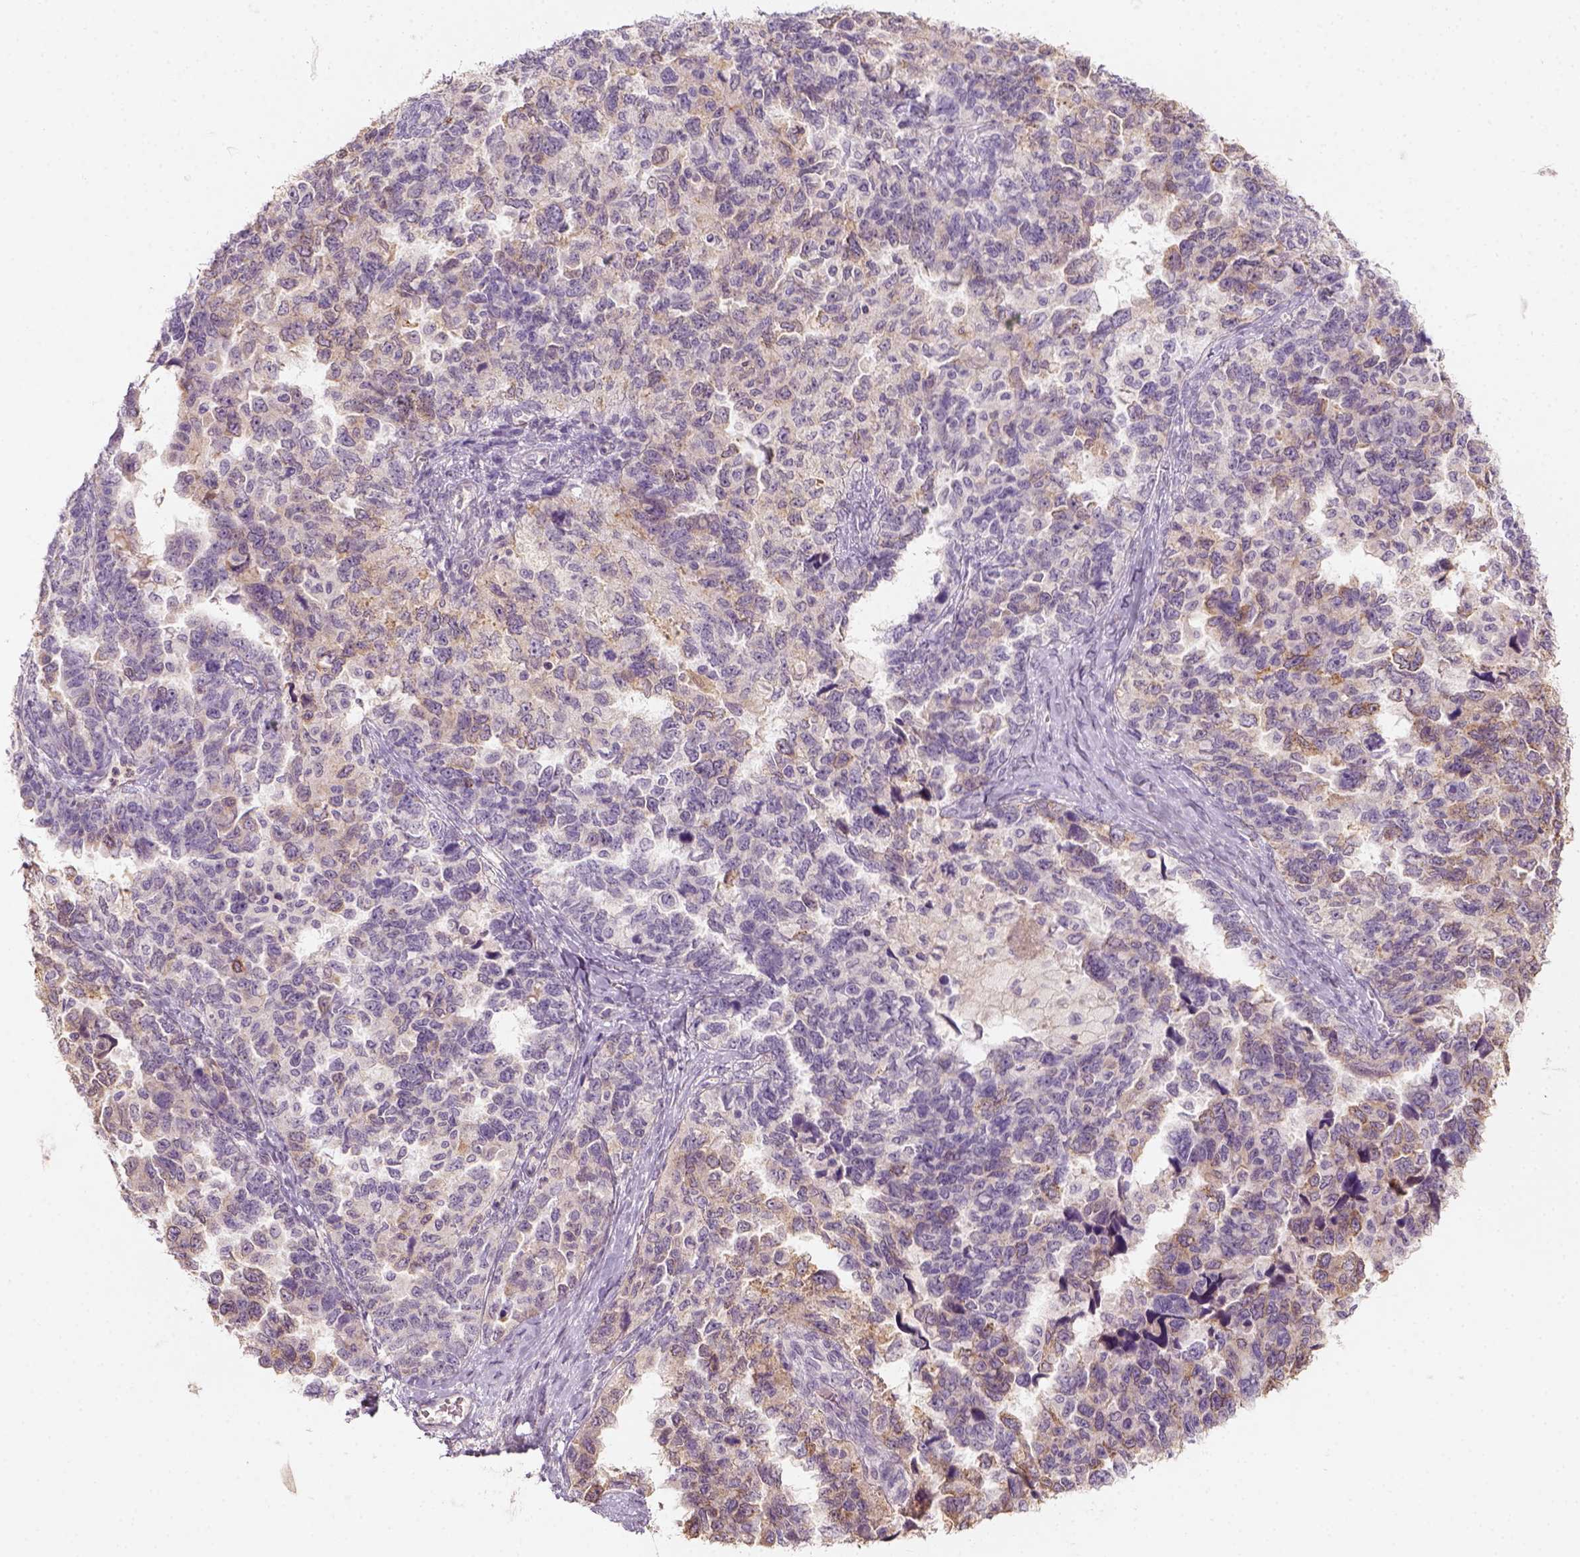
{"staining": {"intensity": "weak", "quantity": "<25%", "location": "cytoplasmic/membranous"}, "tissue": "ovarian cancer", "cell_type": "Tumor cells", "image_type": "cancer", "snomed": [{"axis": "morphology", "description": "Cystadenocarcinoma, serous, NOS"}, {"axis": "topography", "description": "Ovary"}], "caption": "Tumor cells show no significant staining in ovarian cancer.", "gene": "AQP9", "patient": {"sex": "female", "age": 69}}